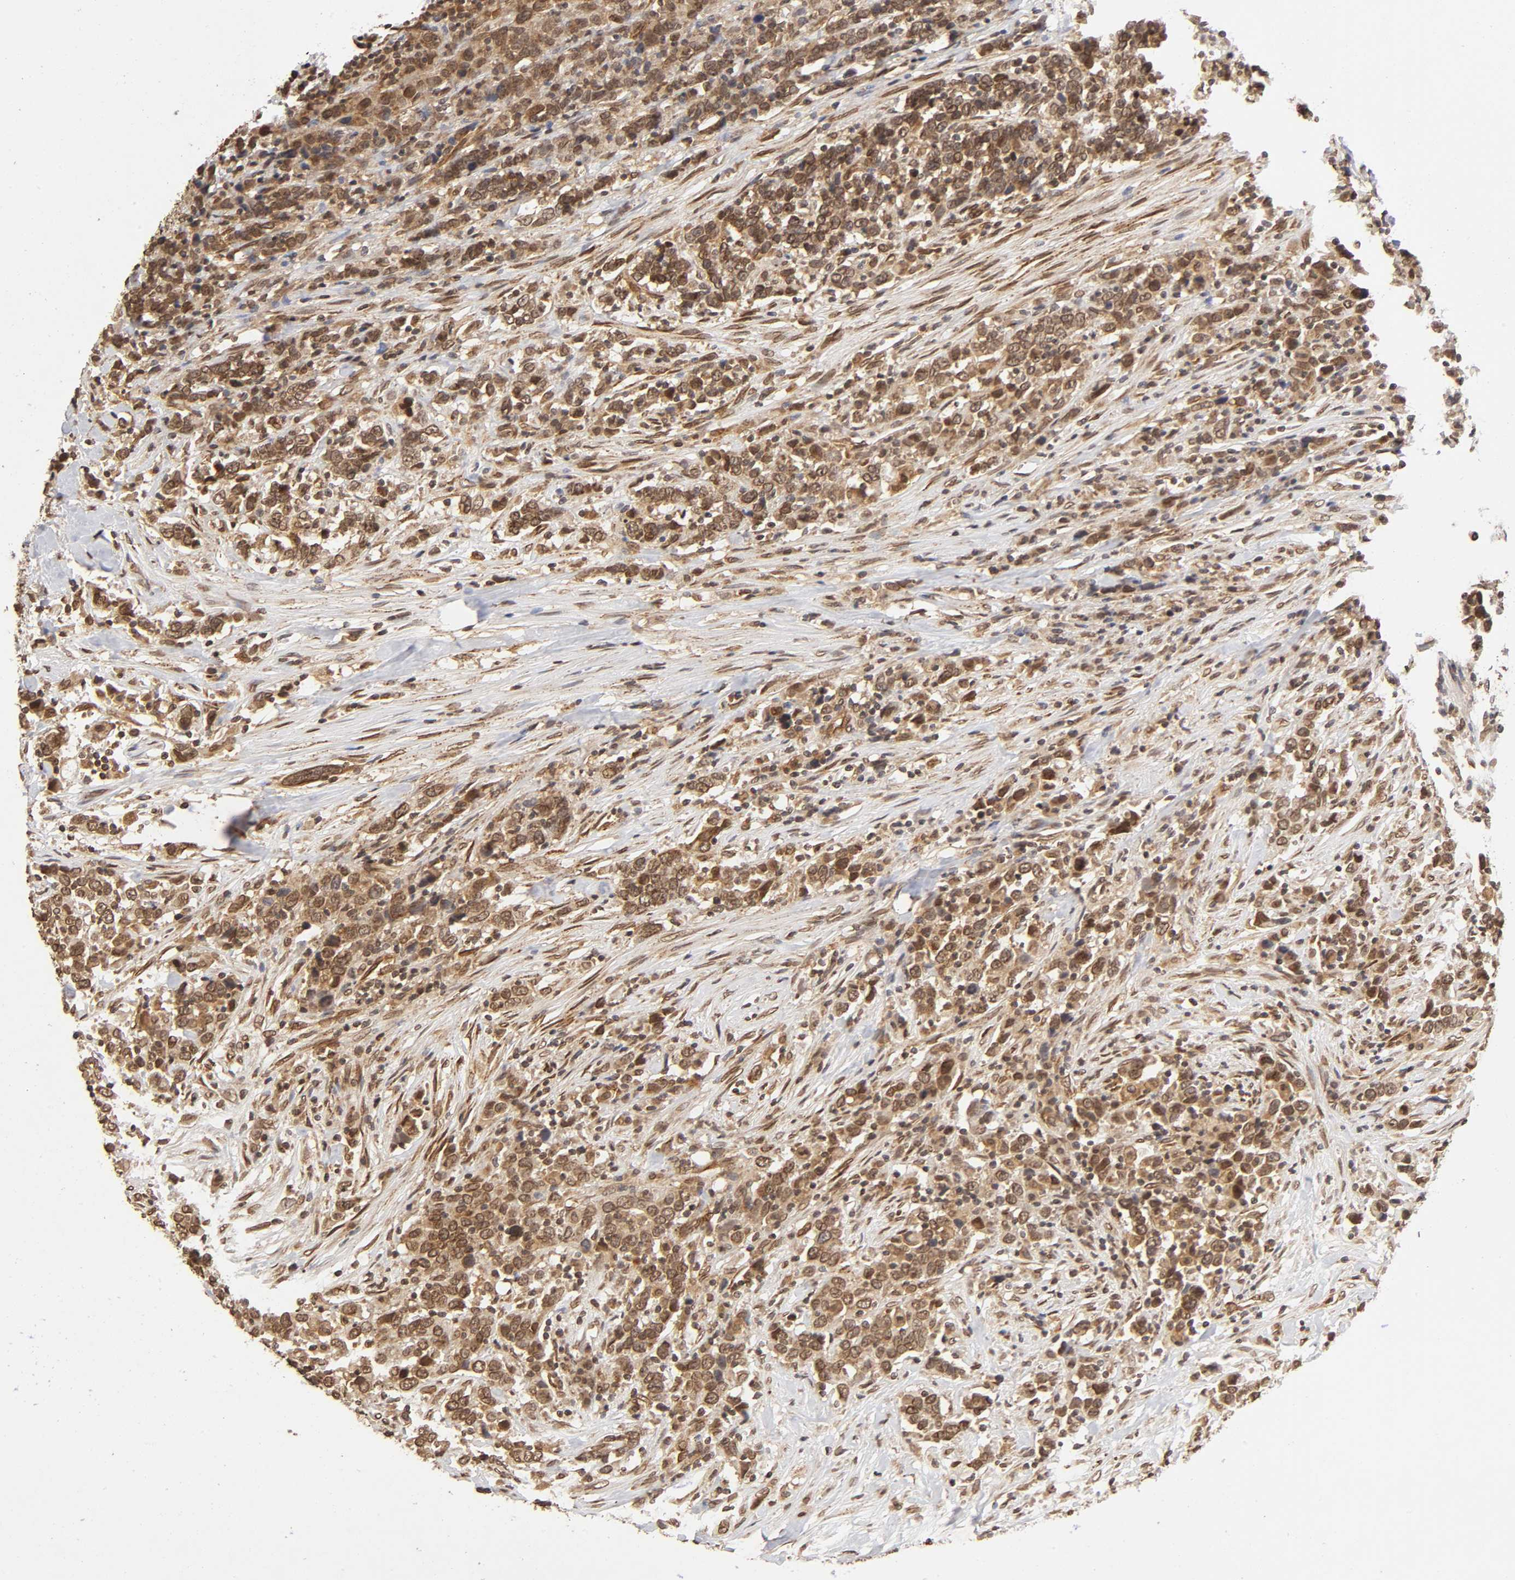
{"staining": {"intensity": "moderate", "quantity": ">75%", "location": "cytoplasmic/membranous,nuclear"}, "tissue": "urothelial cancer", "cell_type": "Tumor cells", "image_type": "cancer", "snomed": [{"axis": "morphology", "description": "Urothelial carcinoma, High grade"}, {"axis": "topography", "description": "Urinary bladder"}], "caption": "An immunohistochemistry photomicrograph of tumor tissue is shown. Protein staining in brown highlights moderate cytoplasmic/membranous and nuclear positivity in urothelial cancer within tumor cells. (DAB (3,3'-diaminobenzidine) = brown stain, brightfield microscopy at high magnification).", "gene": "MLLT6", "patient": {"sex": "male", "age": 61}}